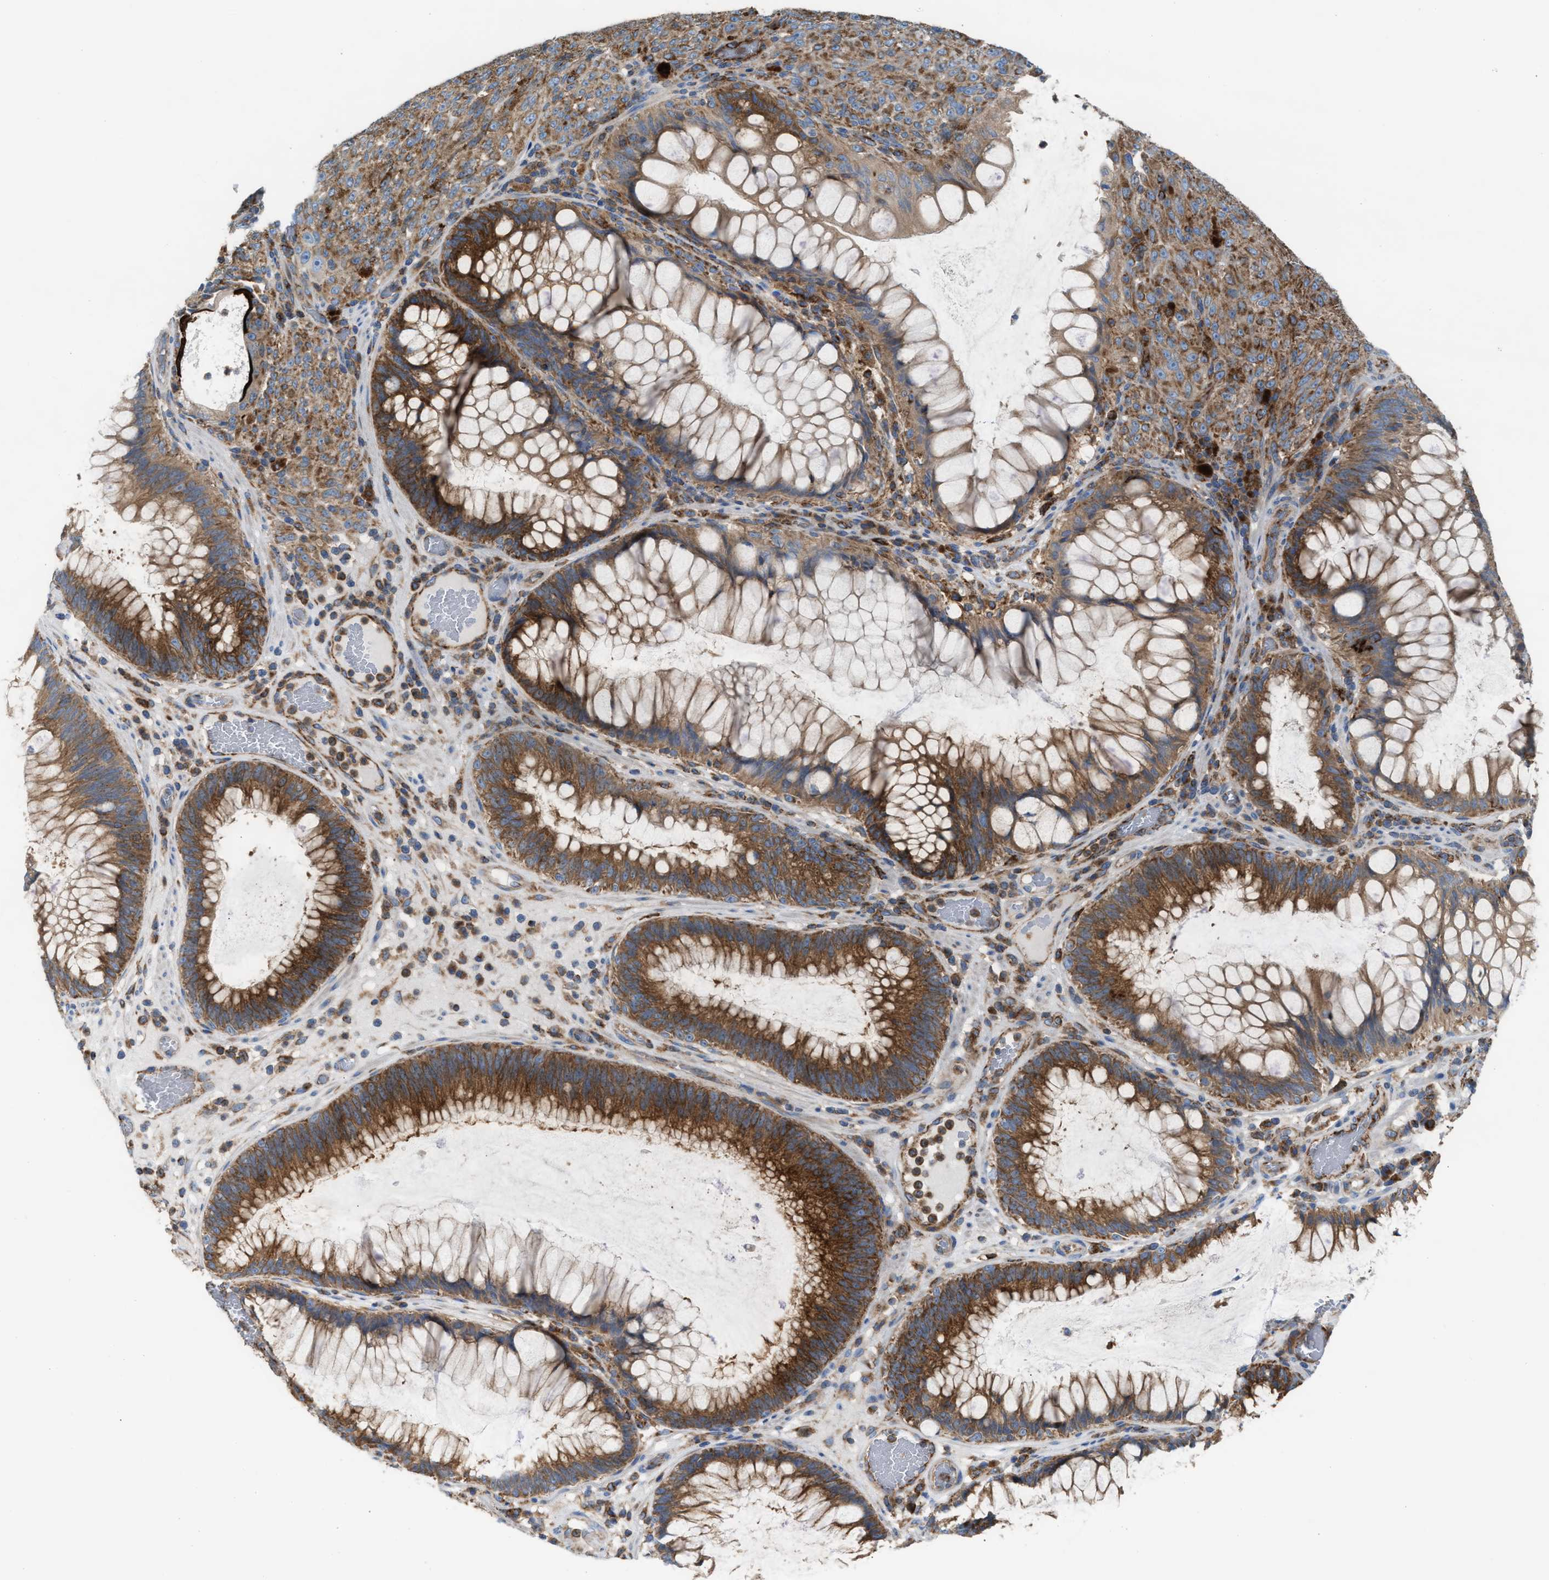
{"staining": {"intensity": "moderate", "quantity": ">75%", "location": "cytoplasmic/membranous"}, "tissue": "melanoma", "cell_type": "Tumor cells", "image_type": "cancer", "snomed": [{"axis": "morphology", "description": "Malignant melanoma, NOS"}, {"axis": "topography", "description": "Skin"}], "caption": "DAB (3,3'-diaminobenzidine) immunohistochemical staining of malignant melanoma shows moderate cytoplasmic/membranous protein expression in about >75% of tumor cells.", "gene": "TBC1D15", "patient": {"sex": "female", "age": 81}}